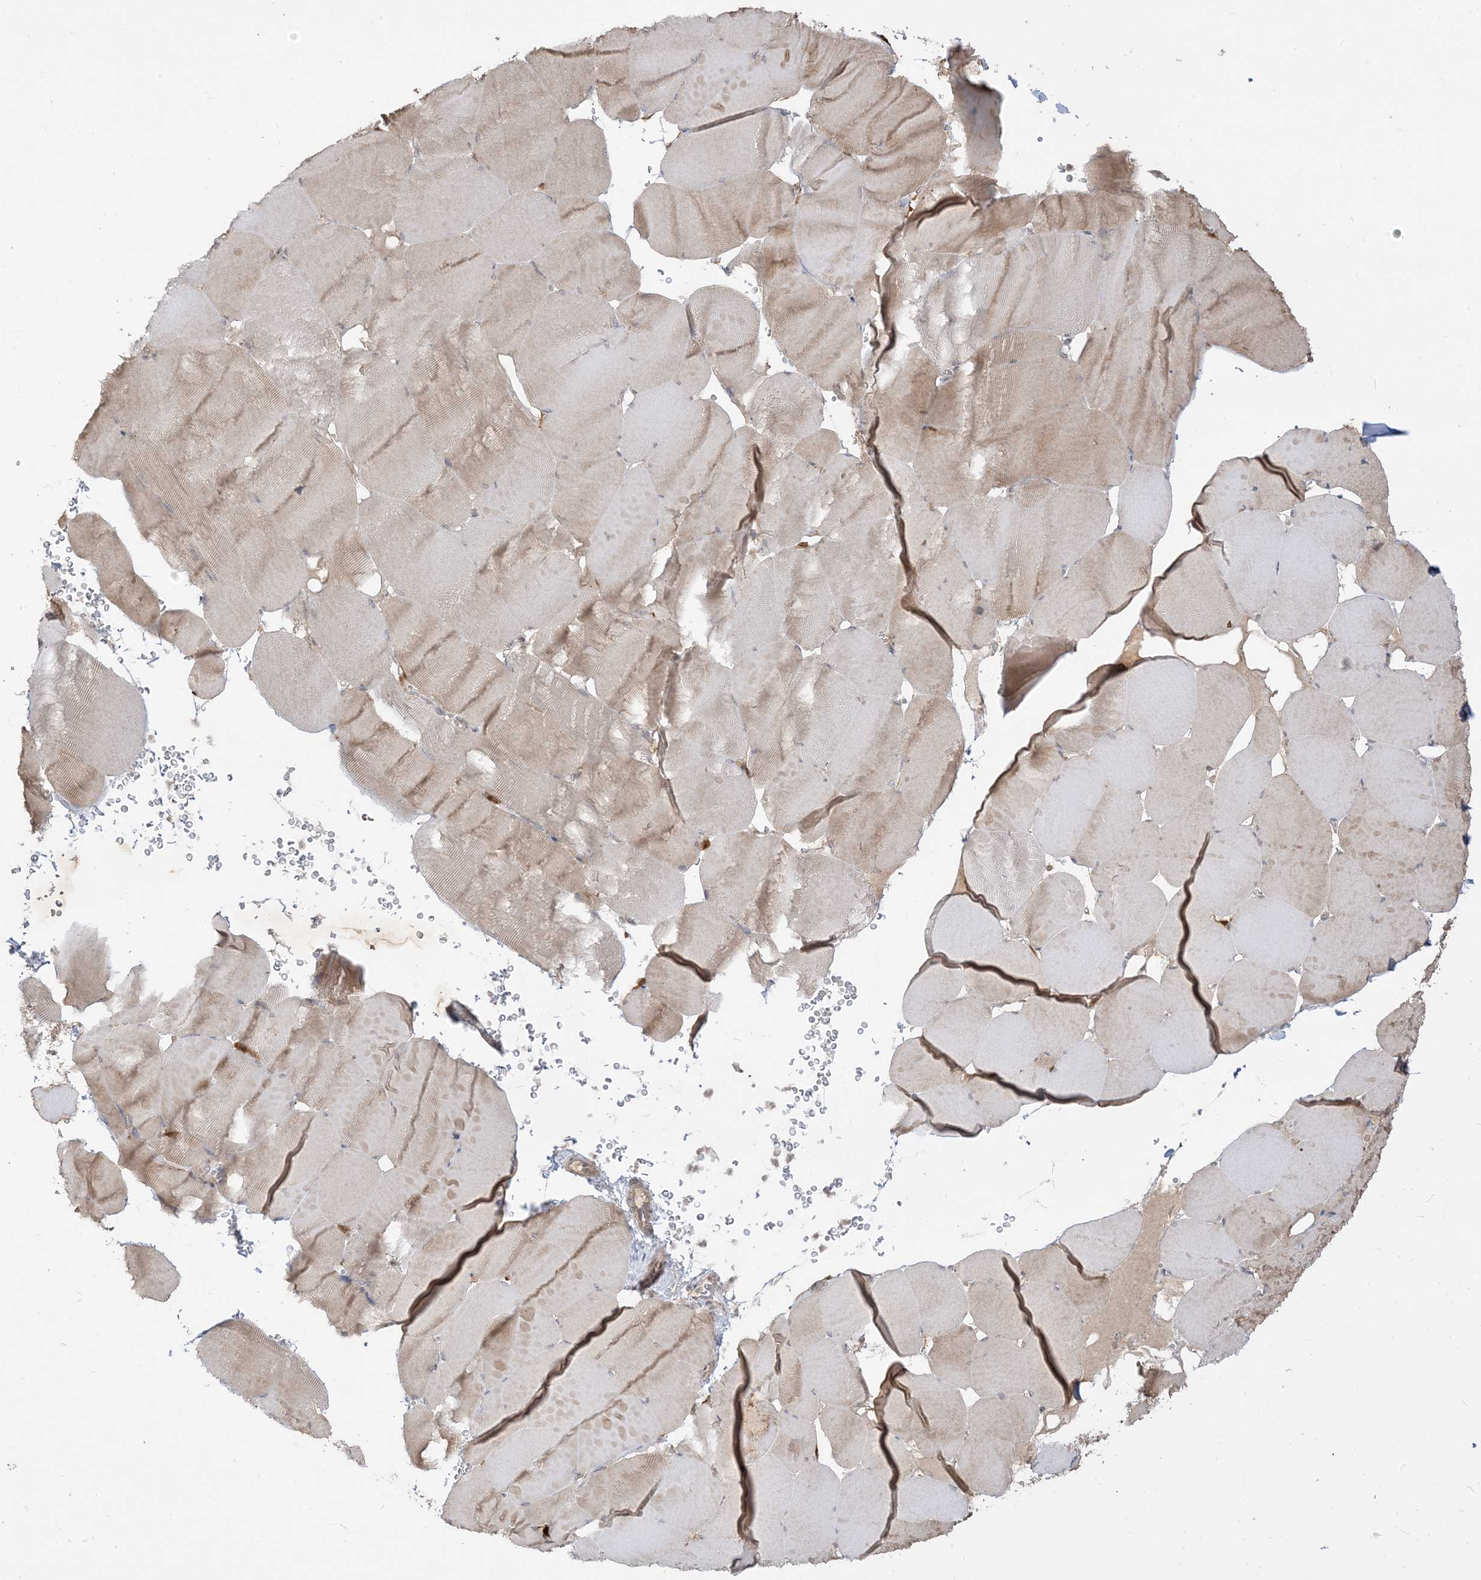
{"staining": {"intensity": "weak", "quantity": "25%-75%", "location": "cytoplasmic/membranous"}, "tissue": "skeletal muscle", "cell_type": "Myocytes", "image_type": "normal", "snomed": [{"axis": "morphology", "description": "Normal tissue, NOS"}, {"axis": "topography", "description": "Skeletal muscle"}], "caption": "An image of human skeletal muscle stained for a protein reveals weak cytoplasmic/membranous brown staining in myocytes.", "gene": "TBCC", "patient": {"sex": "male", "age": 62}}